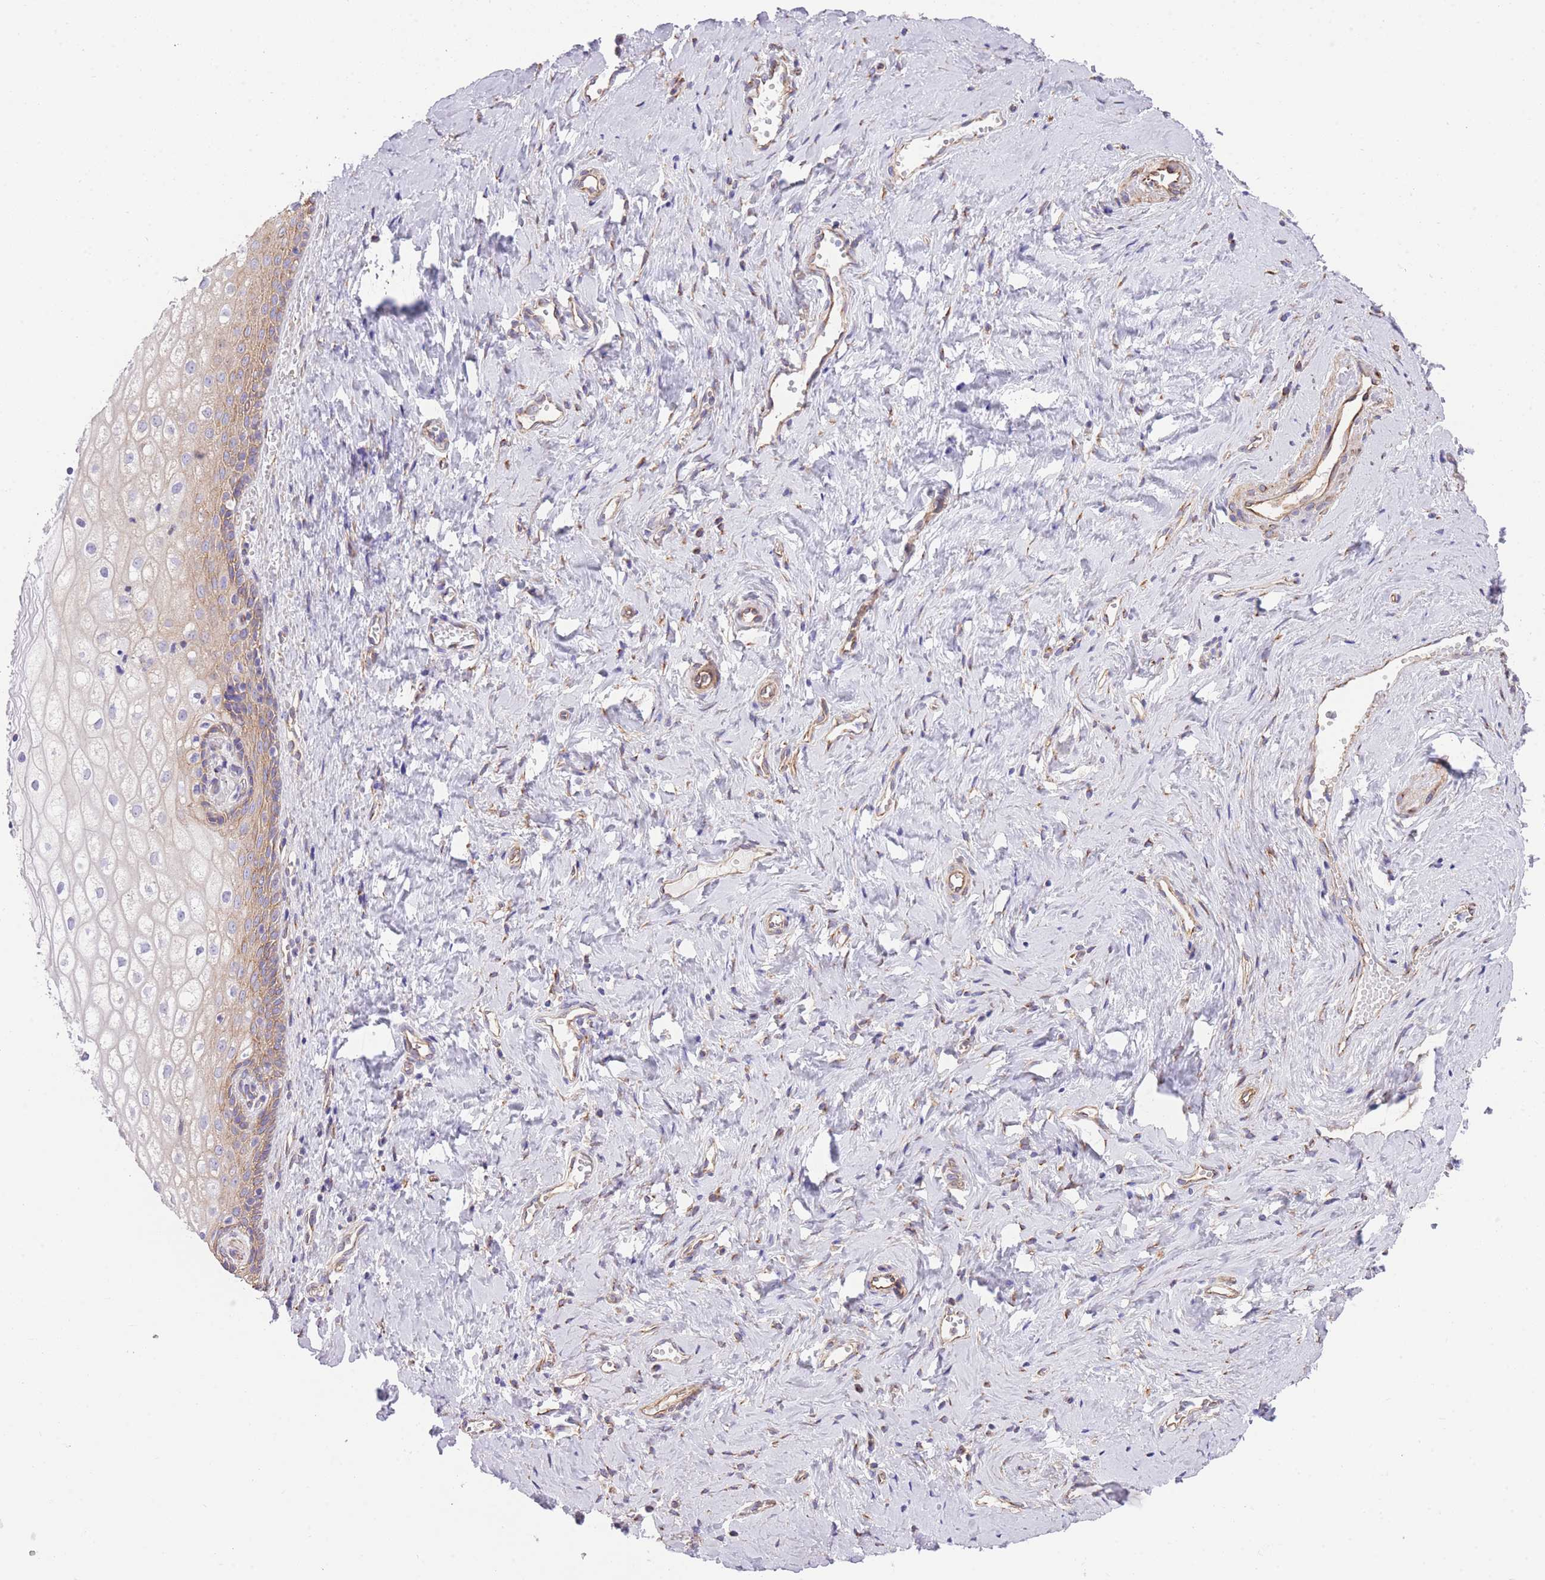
{"staining": {"intensity": "moderate", "quantity": "25%-75%", "location": "cytoplasmic/membranous"}, "tissue": "vagina", "cell_type": "Squamous epithelial cells", "image_type": "normal", "snomed": [{"axis": "morphology", "description": "Normal tissue, NOS"}, {"axis": "topography", "description": "Vagina"}], "caption": "Immunohistochemistry (IHC) of unremarkable vagina demonstrates medium levels of moderate cytoplasmic/membranous expression in about 25%-75% of squamous epithelial cells.", "gene": "RHOU", "patient": {"sex": "female", "age": 59}}